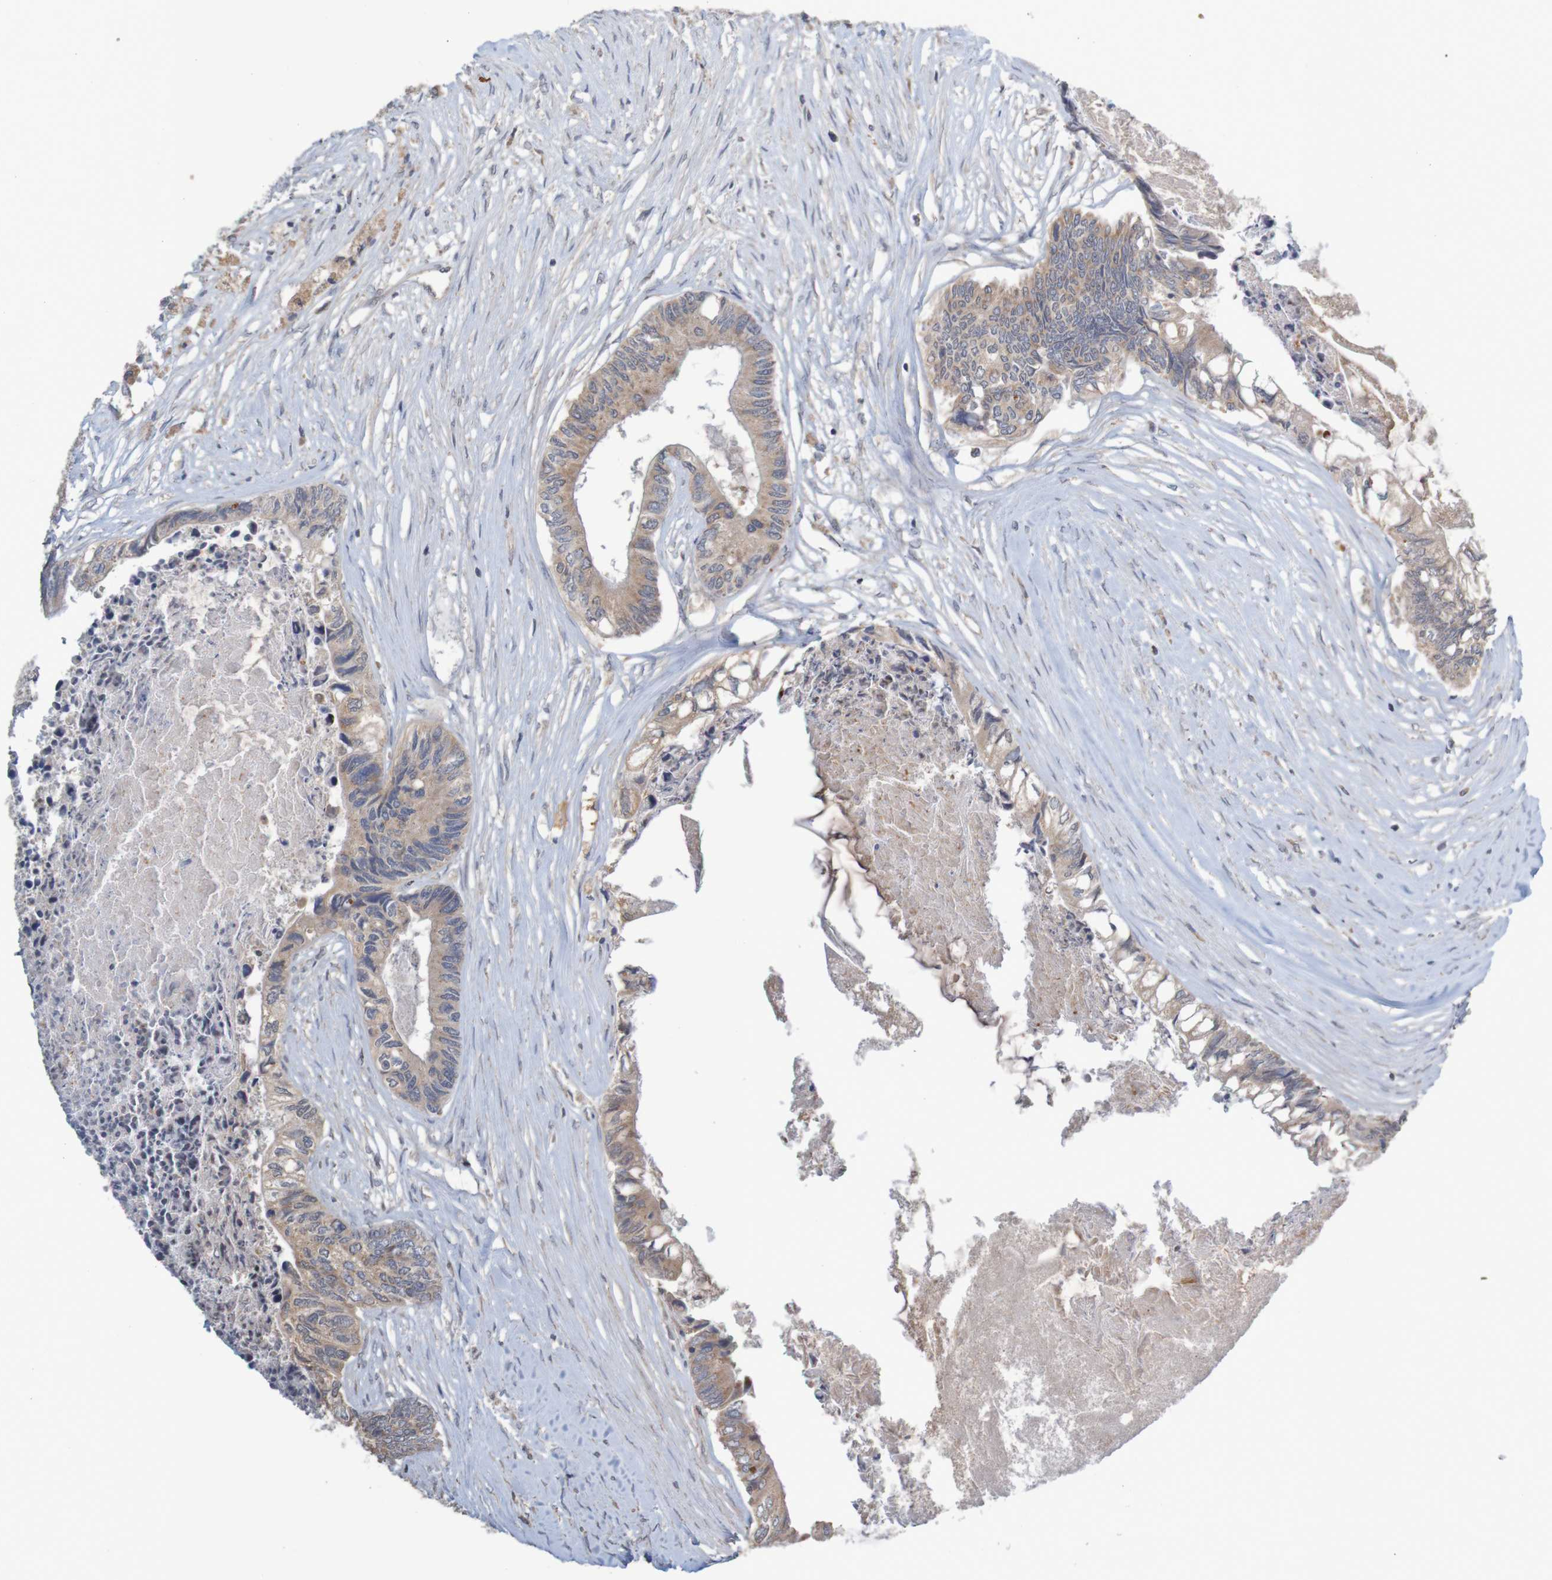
{"staining": {"intensity": "weak", "quantity": ">75%", "location": "cytoplasmic/membranous"}, "tissue": "colorectal cancer", "cell_type": "Tumor cells", "image_type": "cancer", "snomed": [{"axis": "morphology", "description": "Adenocarcinoma, NOS"}, {"axis": "topography", "description": "Rectum"}], "caption": "Approximately >75% of tumor cells in human colorectal cancer (adenocarcinoma) show weak cytoplasmic/membranous protein positivity as visualized by brown immunohistochemical staining.", "gene": "ANKK1", "patient": {"sex": "male", "age": 63}}